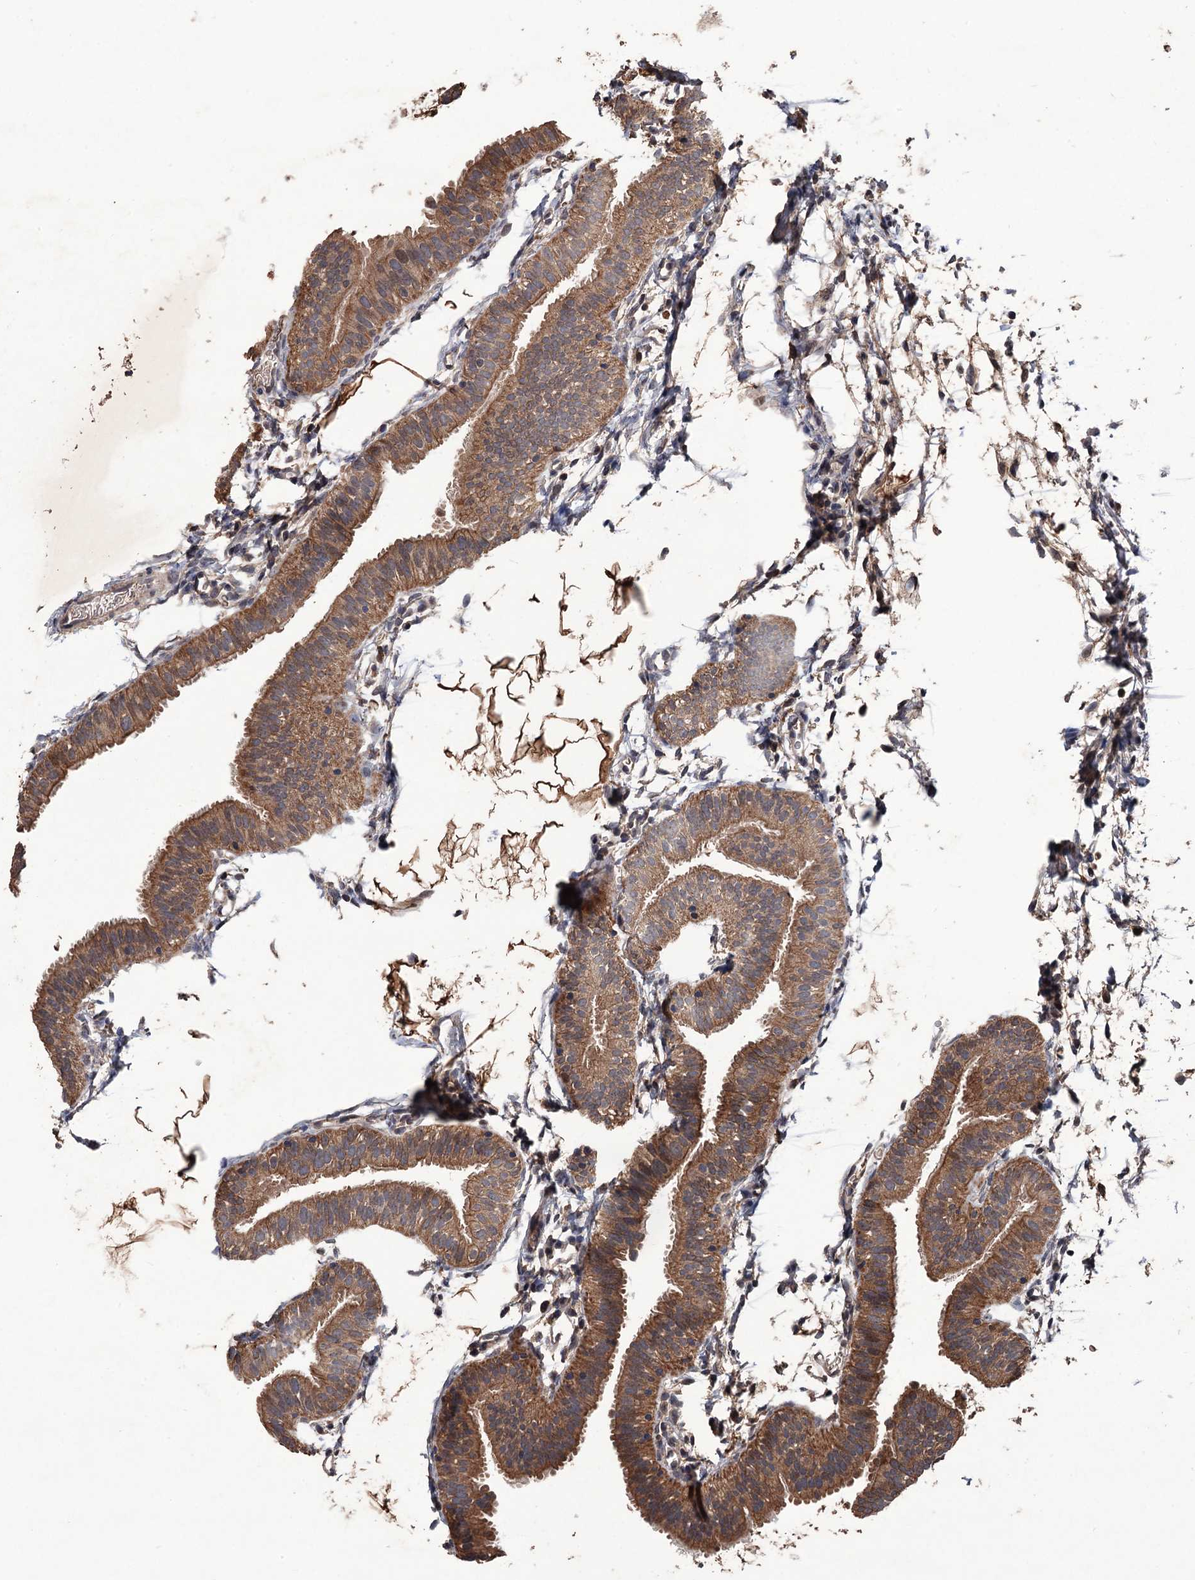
{"staining": {"intensity": "moderate", "quantity": ">75%", "location": "cytoplasmic/membranous"}, "tissue": "fallopian tube", "cell_type": "Glandular cells", "image_type": "normal", "snomed": [{"axis": "morphology", "description": "Normal tissue, NOS"}, {"axis": "topography", "description": "Fallopian tube"}], "caption": "Immunohistochemistry photomicrograph of benign fallopian tube: human fallopian tube stained using IHC displays medium levels of moderate protein expression localized specifically in the cytoplasmic/membranous of glandular cells, appearing as a cytoplasmic/membranous brown color.", "gene": "ZNF438", "patient": {"sex": "female", "age": 35}}